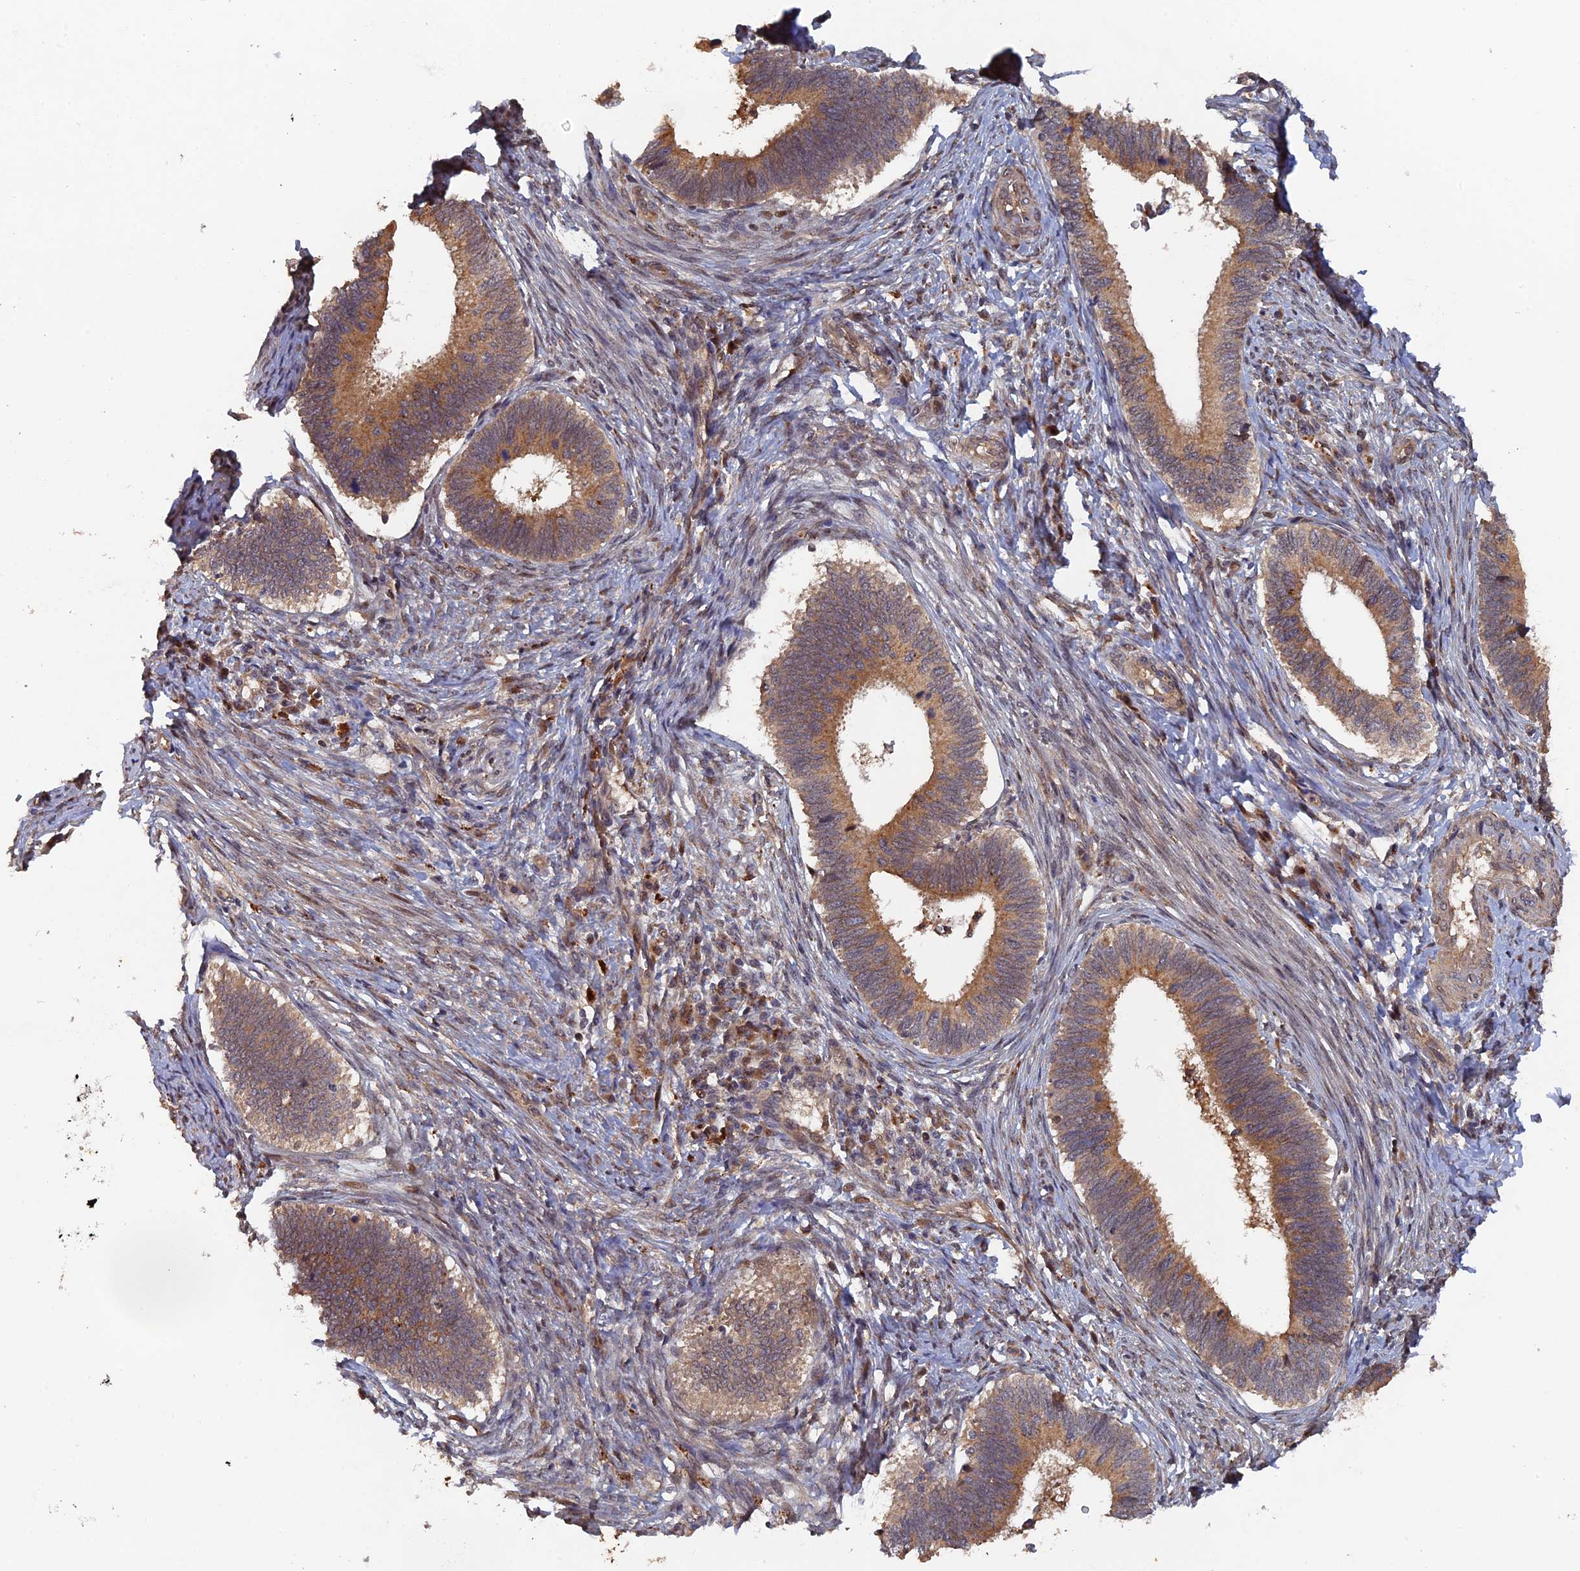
{"staining": {"intensity": "moderate", "quantity": ">75%", "location": "cytoplasmic/membranous"}, "tissue": "cervical cancer", "cell_type": "Tumor cells", "image_type": "cancer", "snomed": [{"axis": "morphology", "description": "Adenocarcinoma, NOS"}, {"axis": "topography", "description": "Cervix"}], "caption": "Tumor cells exhibit medium levels of moderate cytoplasmic/membranous expression in about >75% of cells in cervical cancer (adenocarcinoma).", "gene": "VPS37C", "patient": {"sex": "female", "age": 42}}